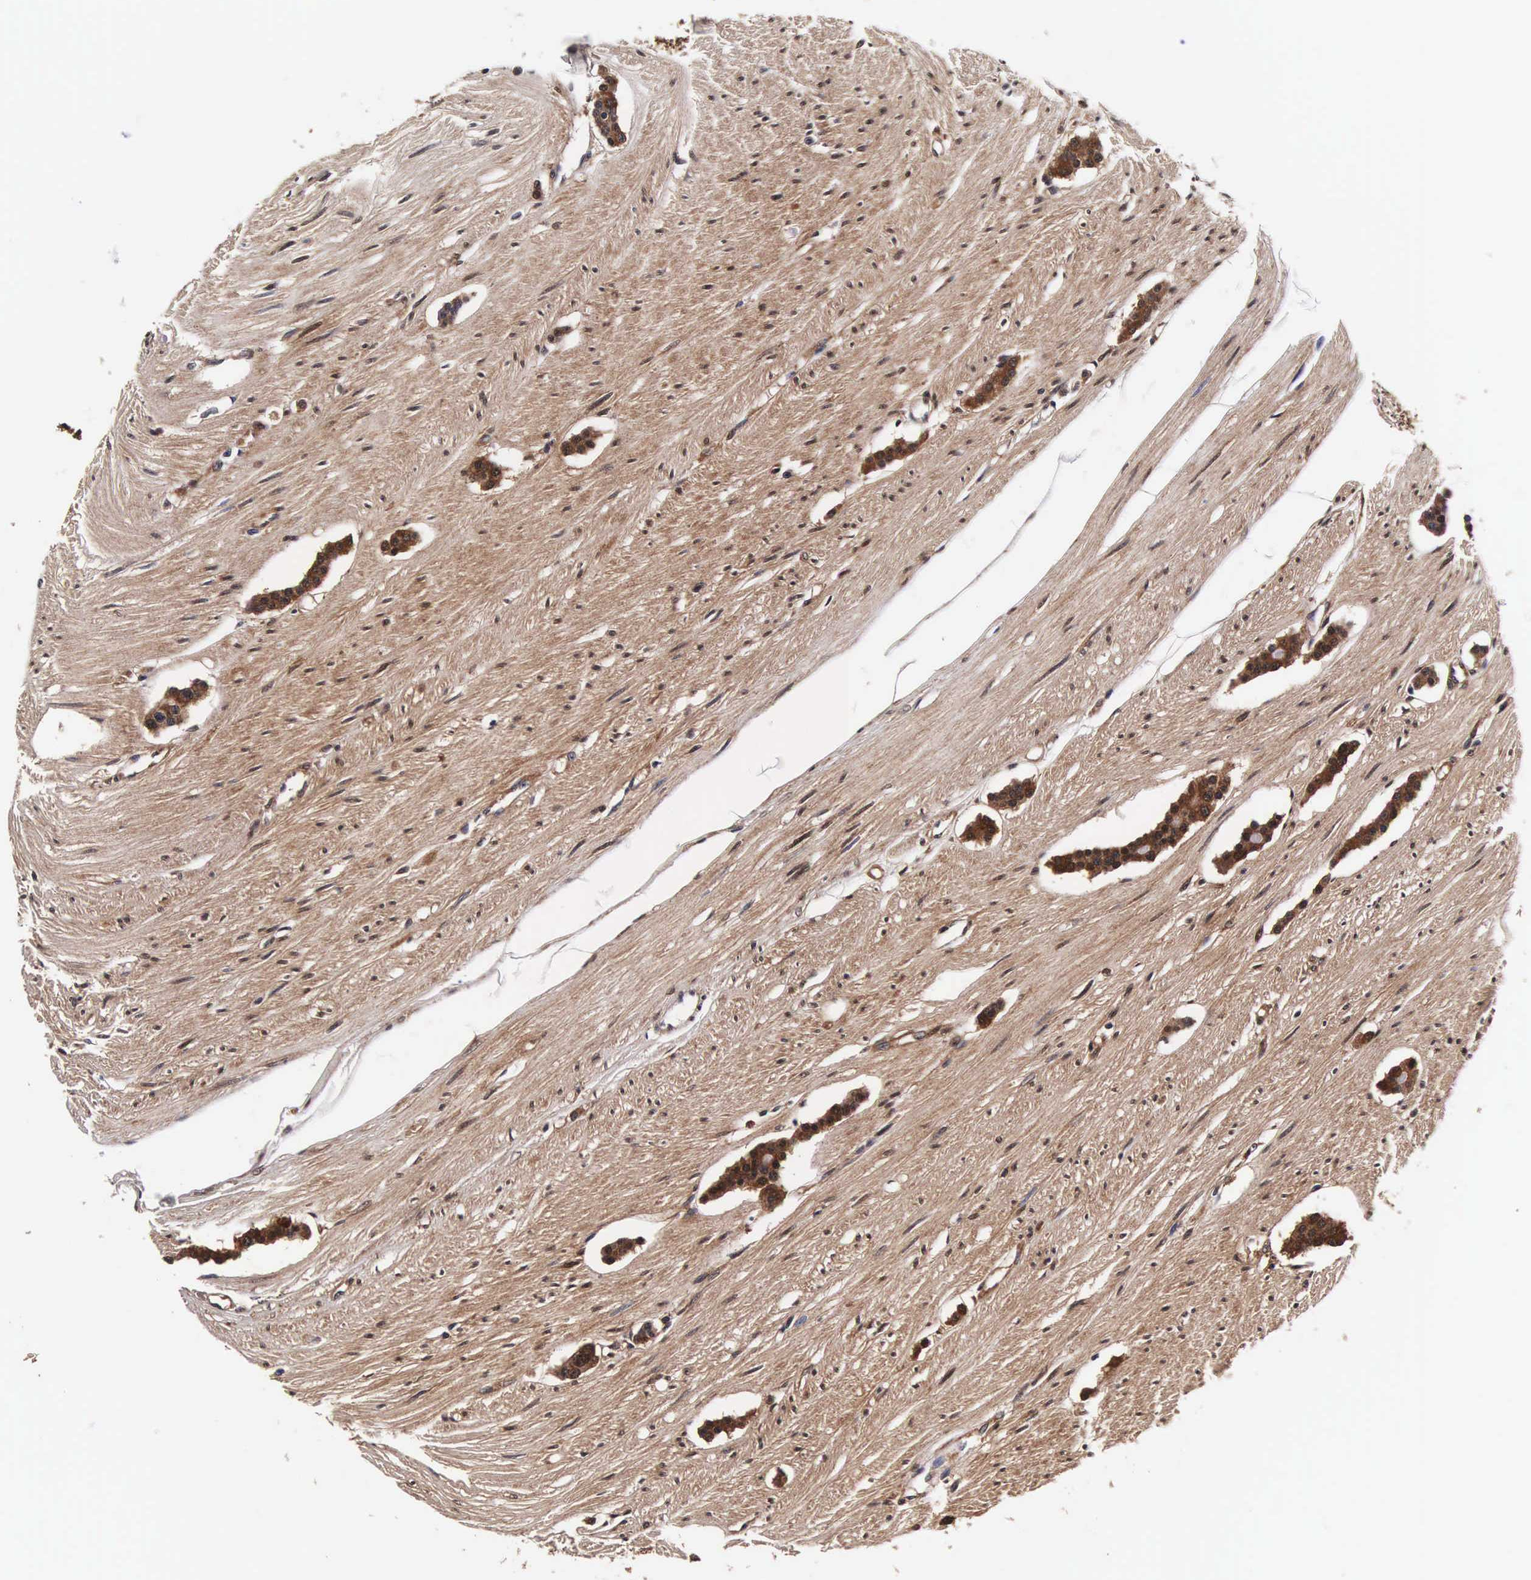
{"staining": {"intensity": "strong", "quantity": ">75%", "location": "cytoplasmic/membranous,nuclear"}, "tissue": "carcinoid", "cell_type": "Tumor cells", "image_type": "cancer", "snomed": [{"axis": "morphology", "description": "Carcinoid, malignant, NOS"}, {"axis": "topography", "description": "Small intestine"}], "caption": "Immunohistochemical staining of human carcinoid (malignant) demonstrates high levels of strong cytoplasmic/membranous and nuclear staining in approximately >75% of tumor cells.", "gene": "TECPR2", "patient": {"sex": "male", "age": 60}}